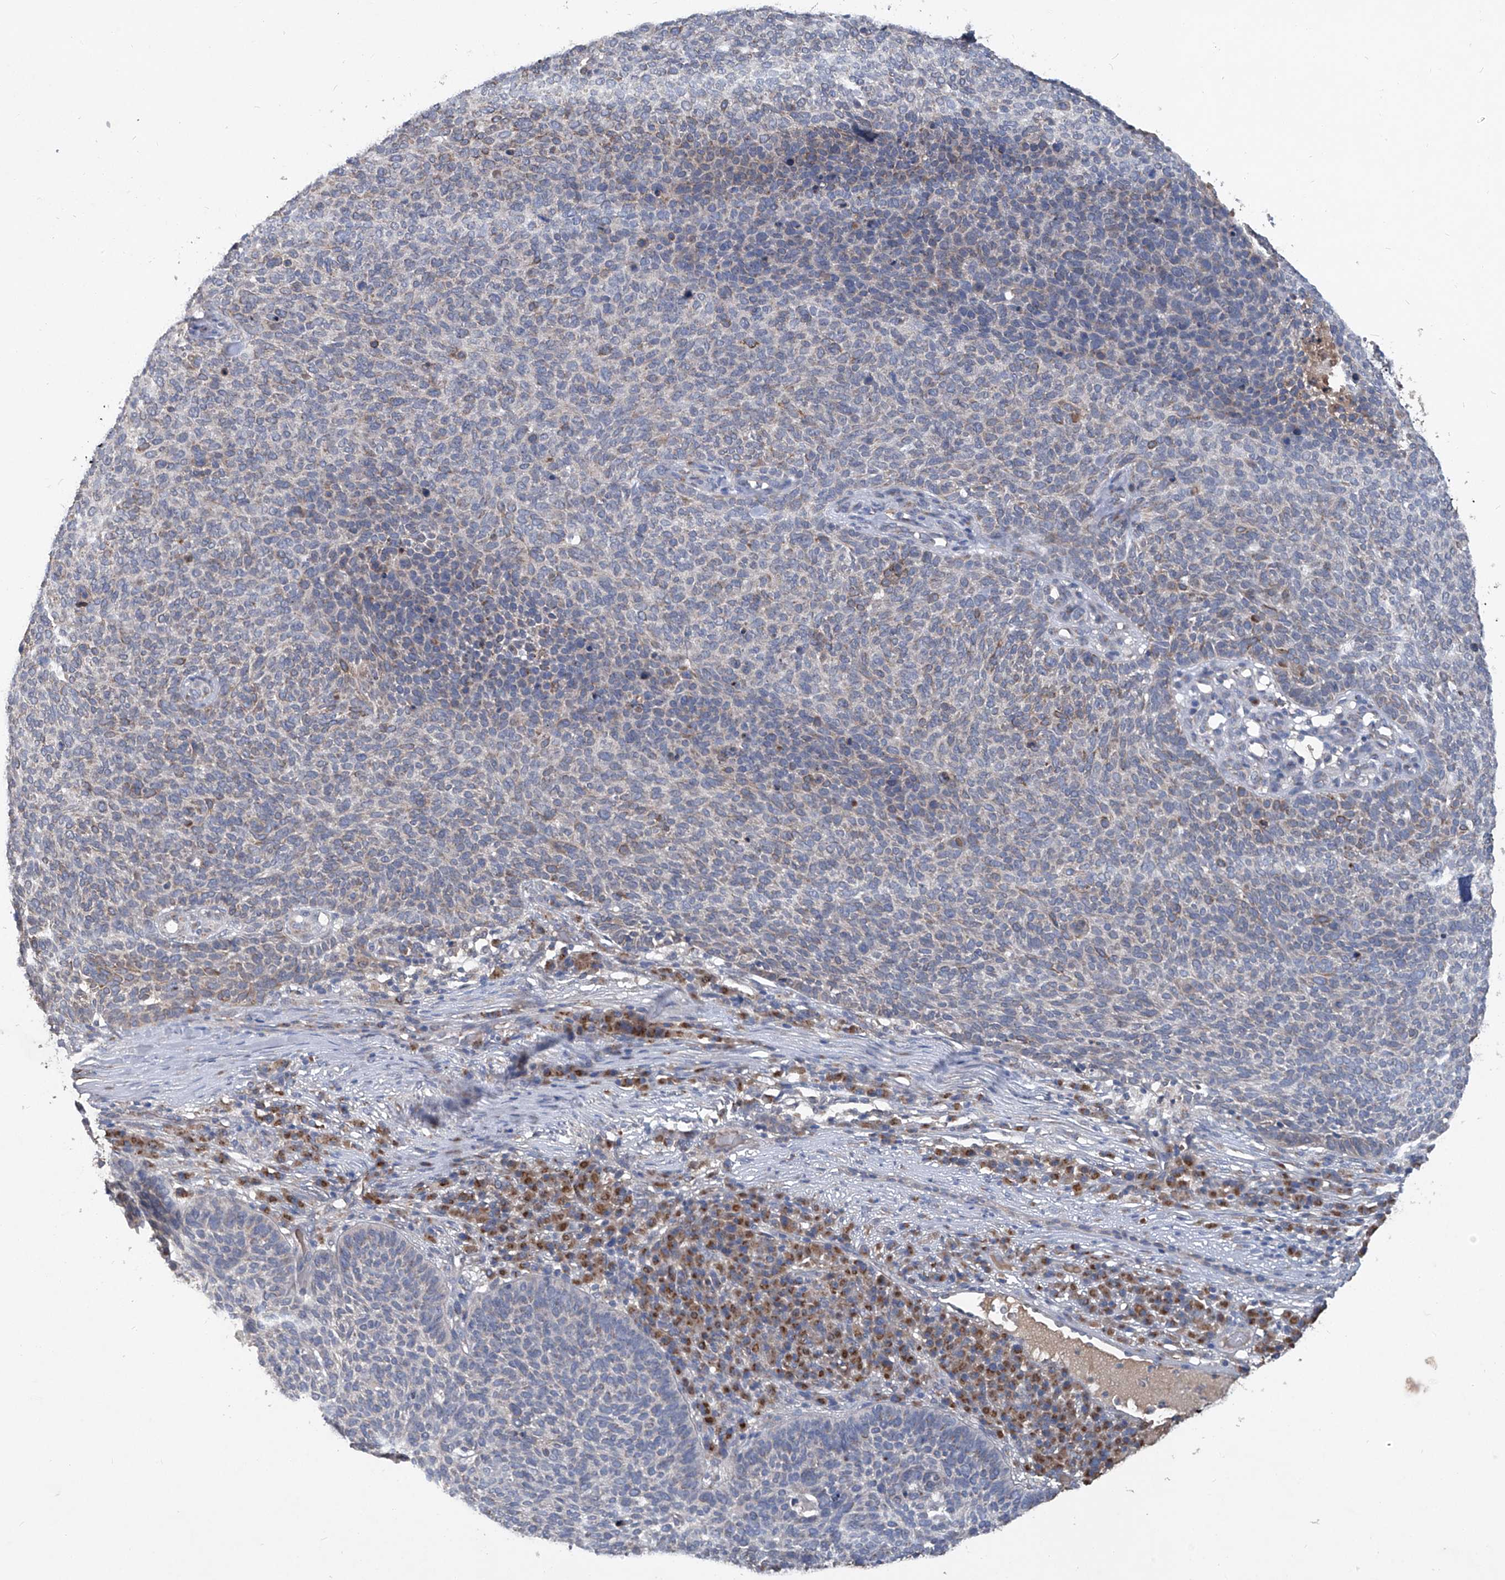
{"staining": {"intensity": "negative", "quantity": "none", "location": "none"}, "tissue": "skin cancer", "cell_type": "Tumor cells", "image_type": "cancer", "snomed": [{"axis": "morphology", "description": "Squamous cell carcinoma, NOS"}, {"axis": "topography", "description": "Skin"}], "caption": "IHC histopathology image of neoplastic tissue: human skin squamous cell carcinoma stained with DAB (3,3'-diaminobenzidine) reveals no significant protein expression in tumor cells.", "gene": "PCSK5", "patient": {"sex": "female", "age": 90}}